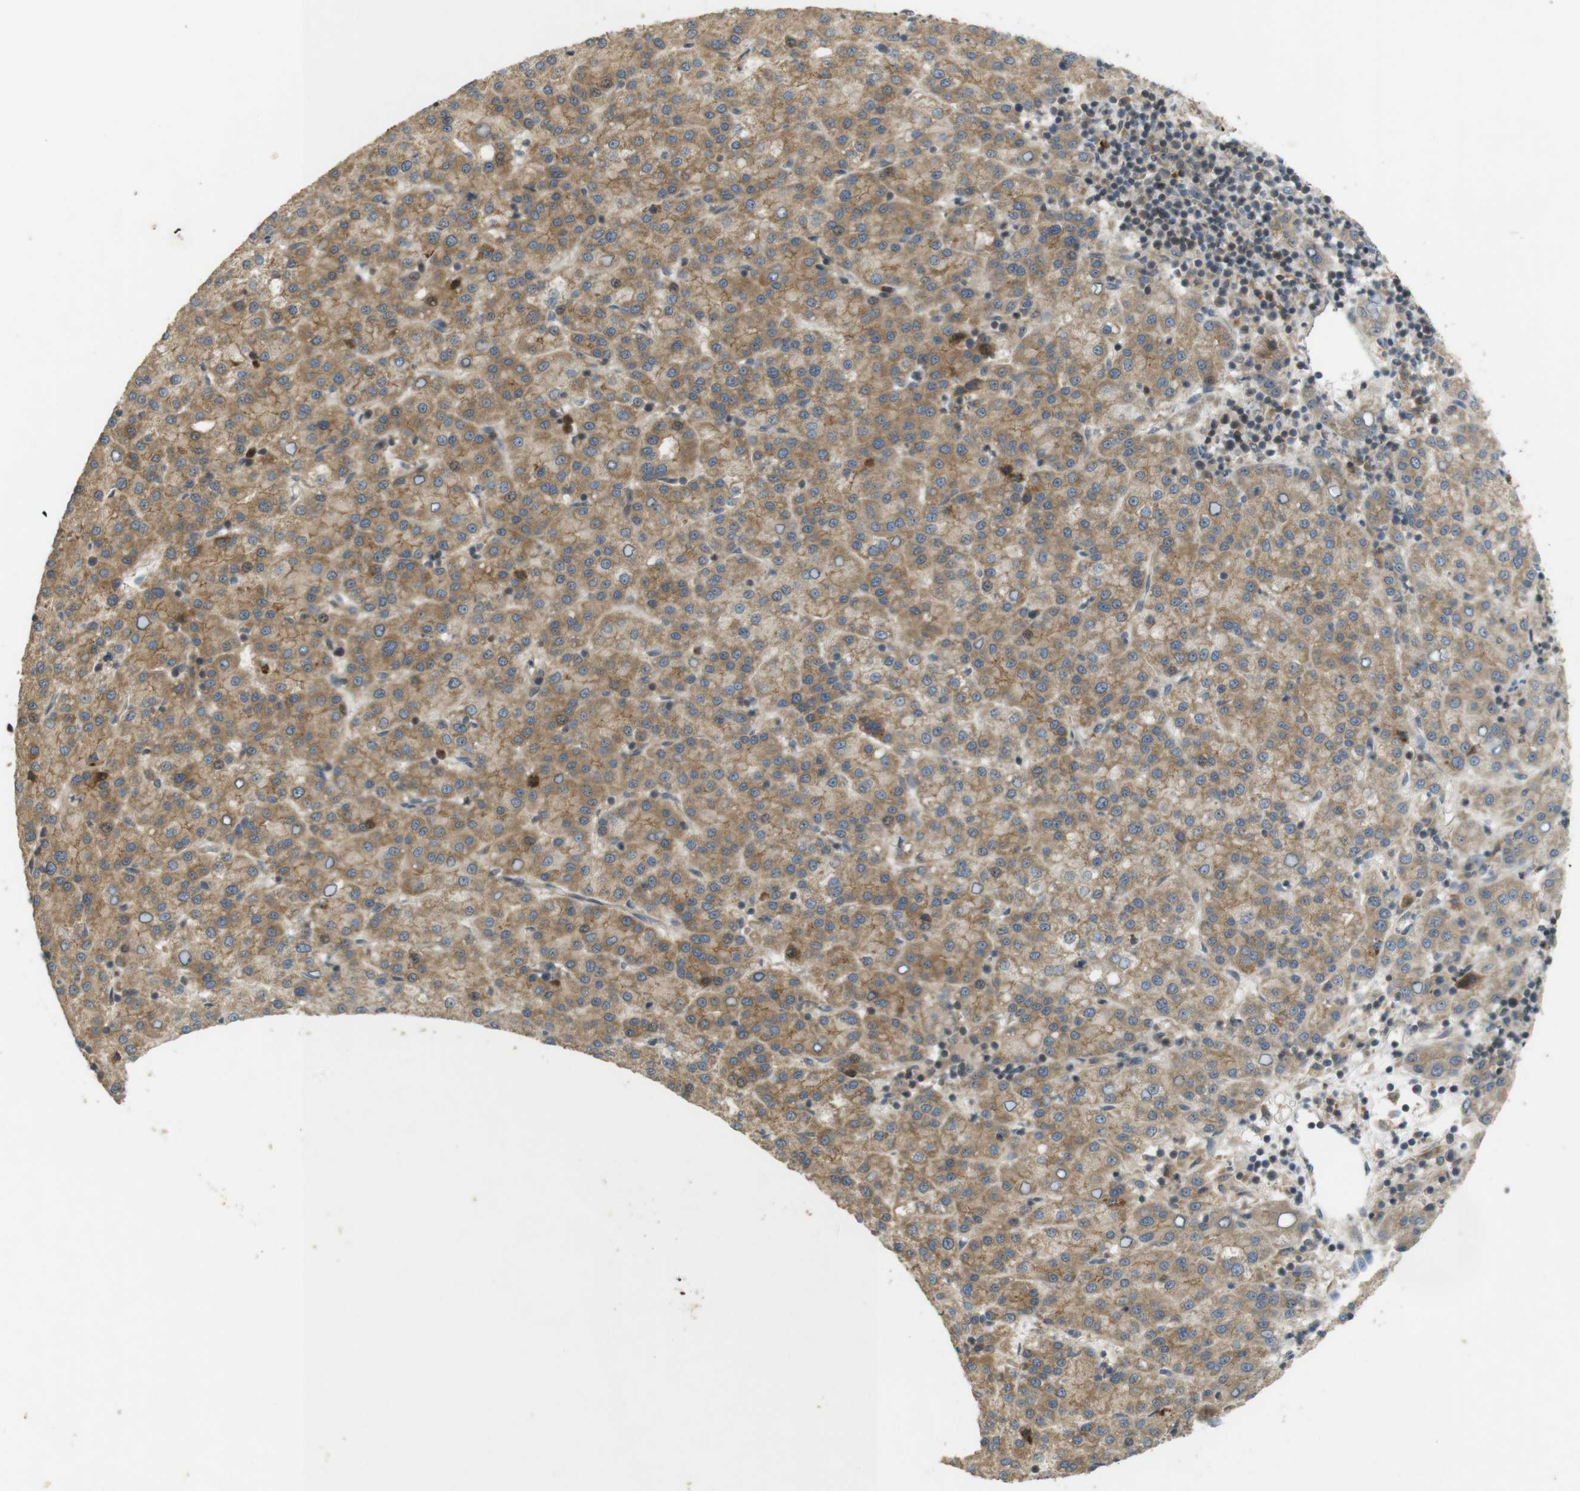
{"staining": {"intensity": "moderate", "quantity": ">75%", "location": "cytoplasmic/membranous"}, "tissue": "liver cancer", "cell_type": "Tumor cells", "image_type": "cancer", "snomed": [{"axis": "morphology", "description": "Carcinoma, Hepatocellular, NOS"}, {"axis": "topography", "description": "Liver"}], "caption": "IHC (DAB (3,3'-diaminobenzidine)) staining of human liver hepatocellular carcinoma displays moderate cytoplasmic/membranous protein expression in approximately >75% of tumor cells. (IHC, brightfield microscopy, high magnification).", "gene": "TMX3", "patient": {"sex": "female", "age": 58}}